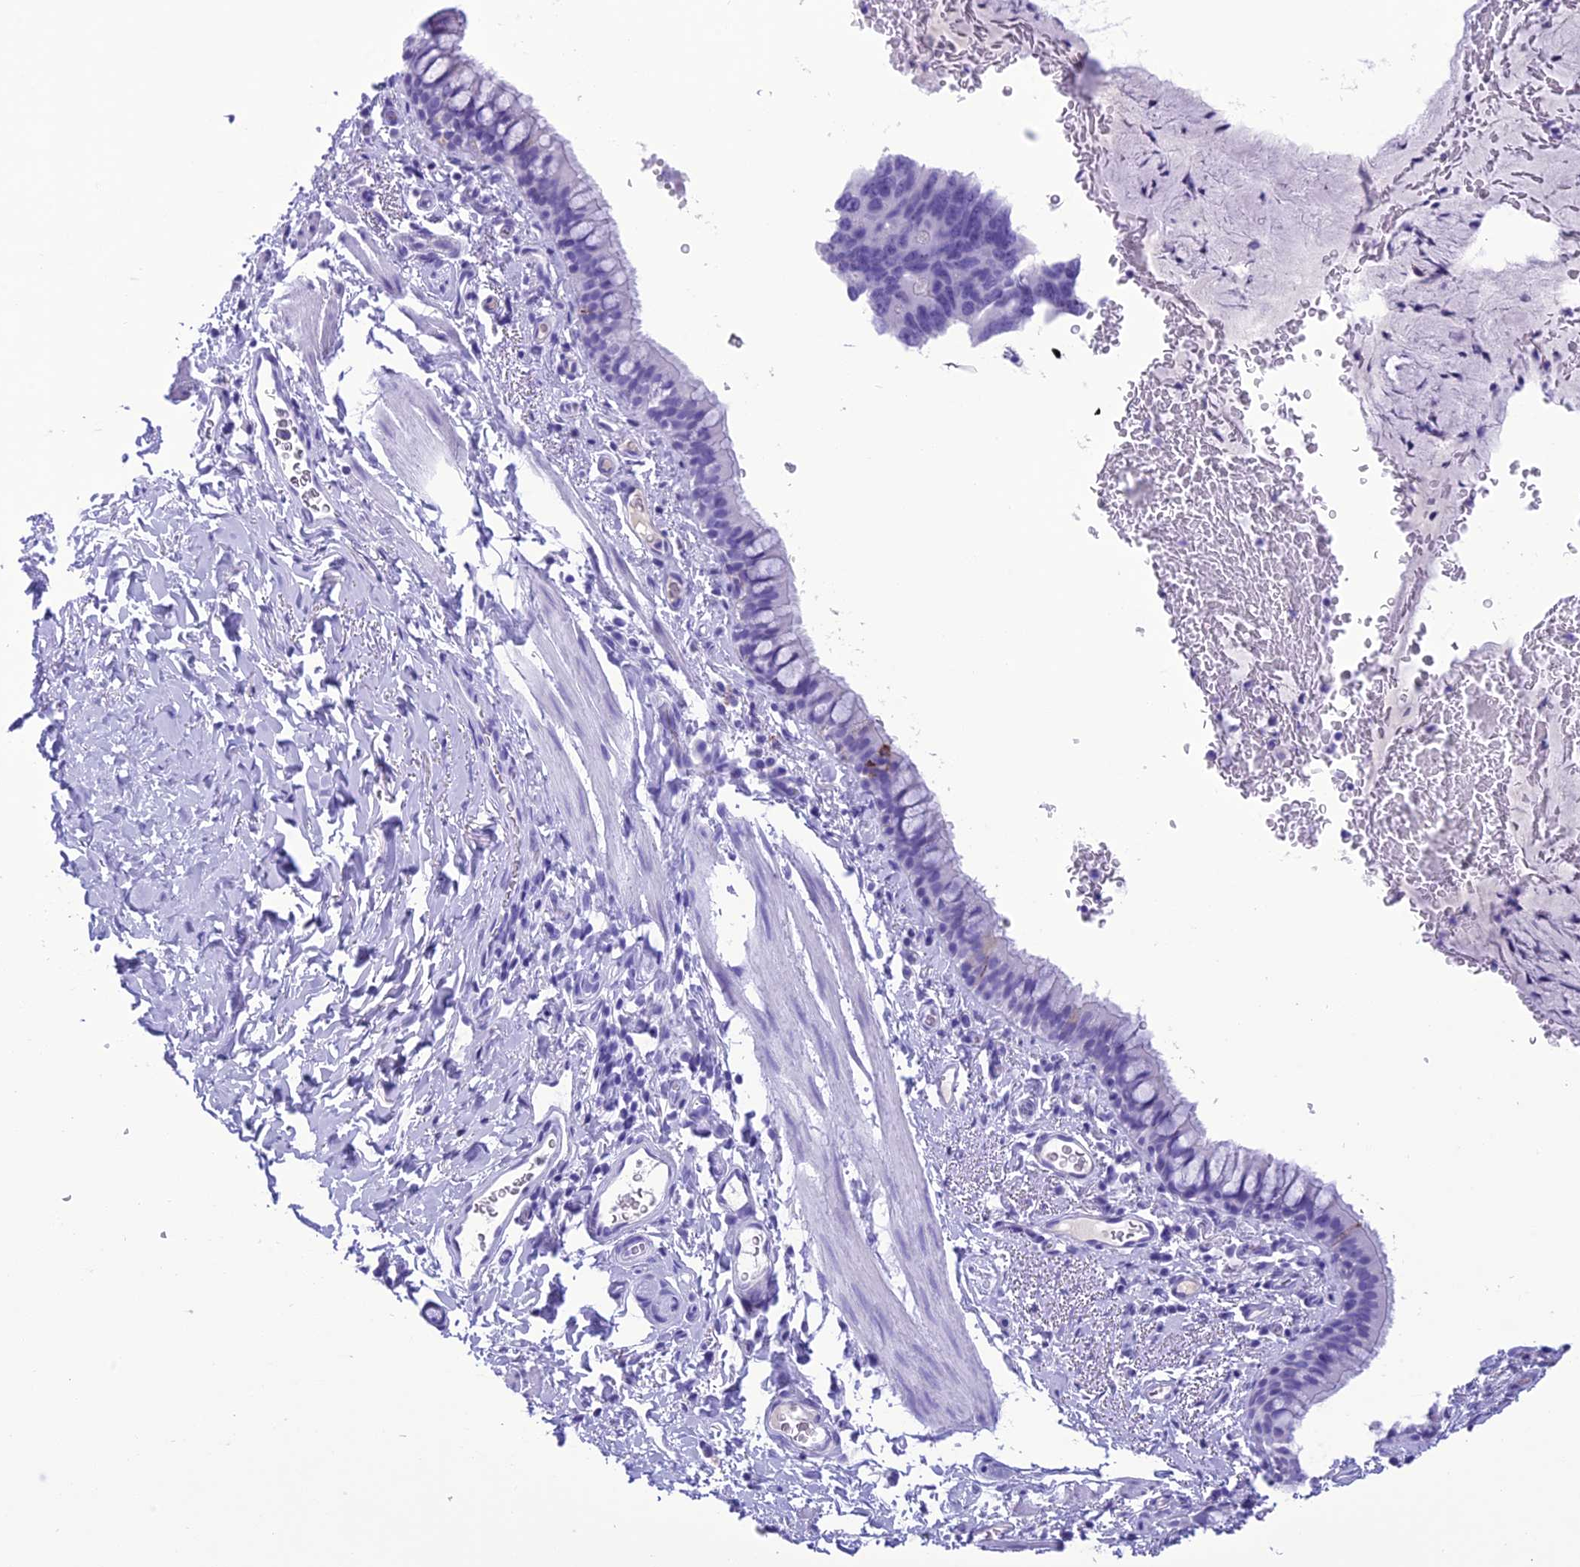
{"staining": {"intensity": "negative", "quantity": "none", "location": "none"}, "tissue": "bronchus", "cell_type": "Respiratory epithelial cells", "image_type": "normal", "snomed": [{"axis": "morphology", "description": "Normal tissue, NOS"}, {"axis": "topography", "description": "Cartilage tissue"}, {"axis": "topography", "description": "Bronchus"}], "caption": "Immunohistochemistry micrograph of unremarkable bronchus: bronchus stained with DAB reveals no significant protein staining in respiratory epithelial cells.", "gene": "TRAM1L1", "patient": {"sex": "female", "age": 36}}